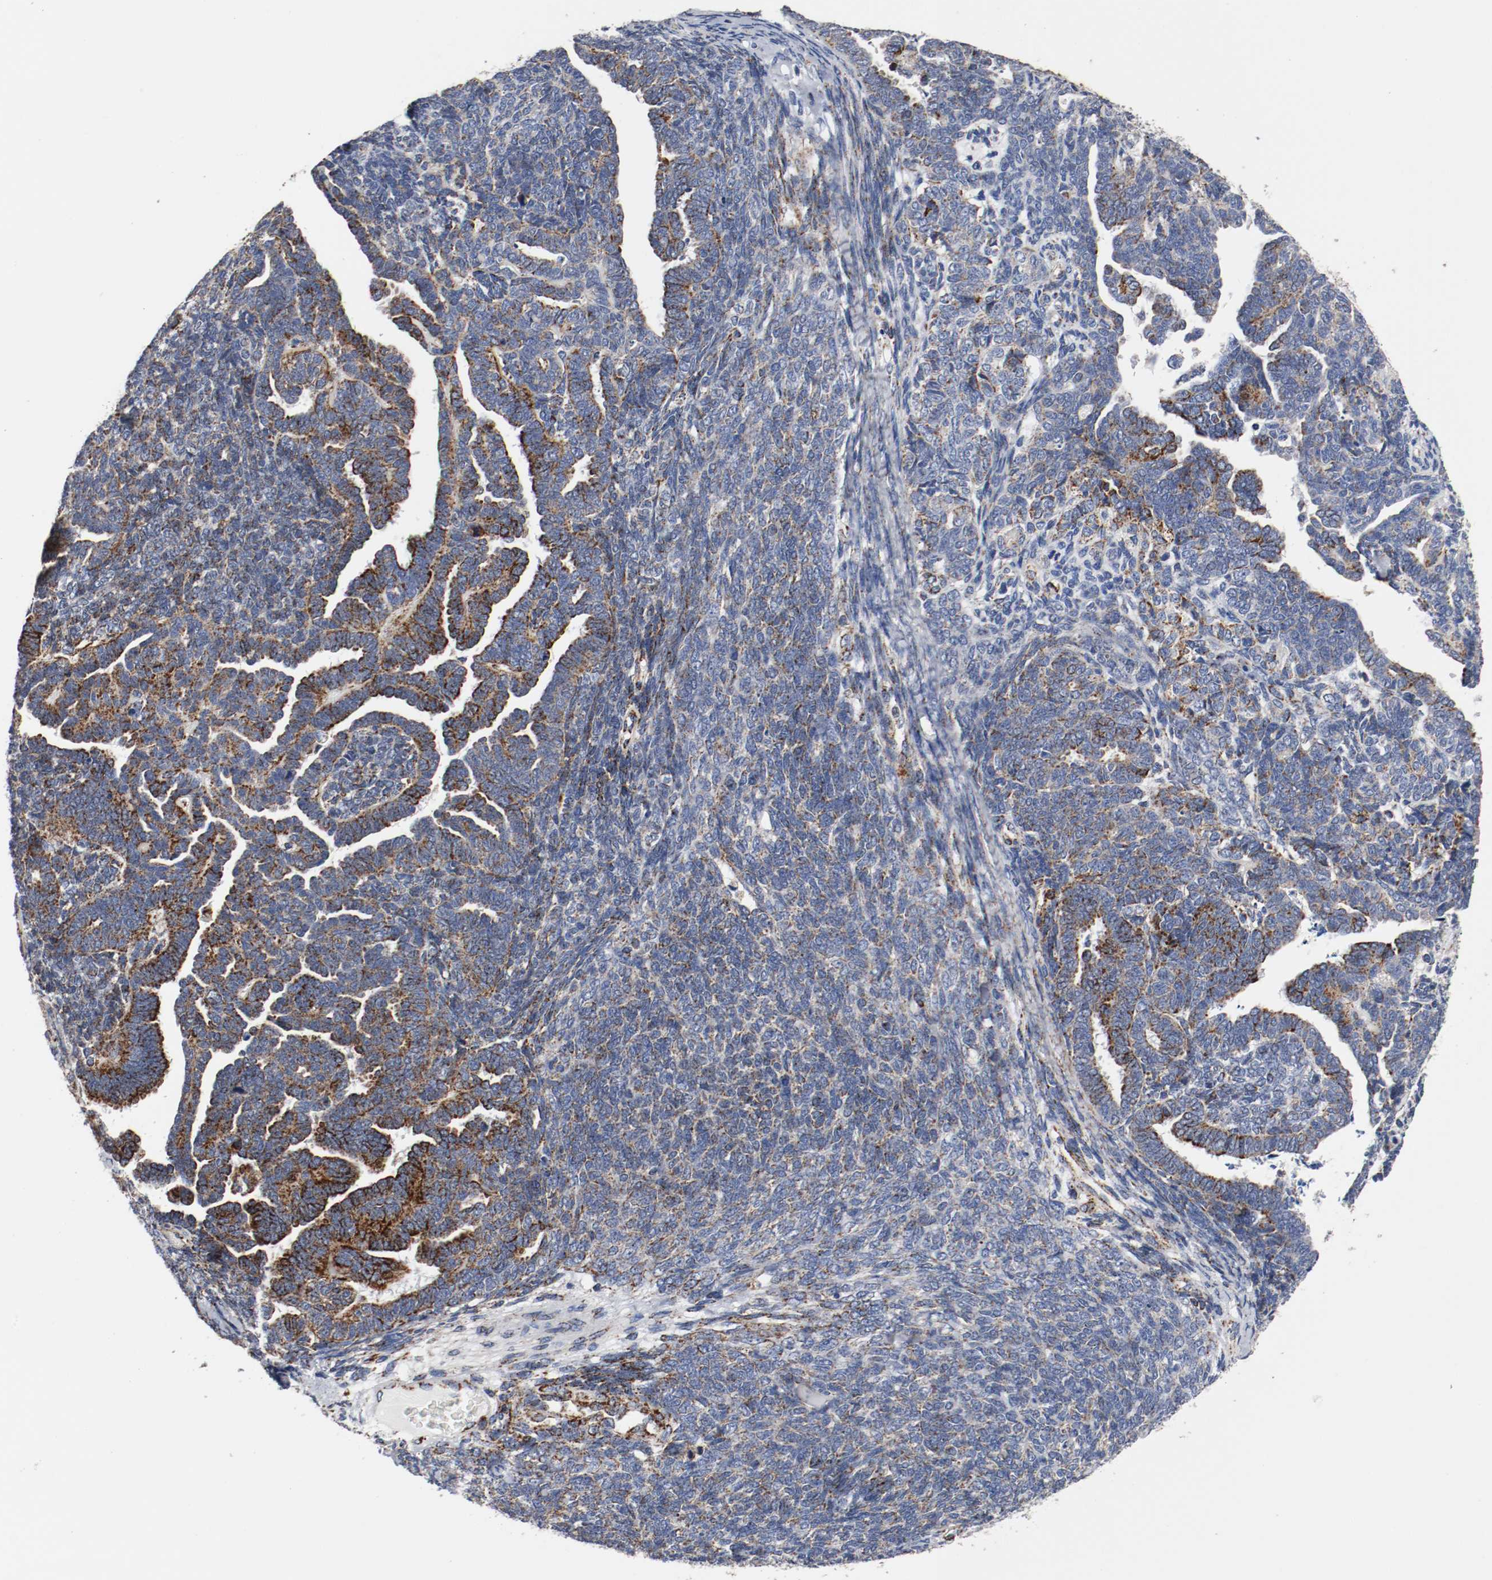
{"staining": {"intensity": "strong", "quantity": ">75%", "location": "cytoplasmic/membranous"}, "tissue": "endometrial cancer", "cell_type": "Tumor cells", "image_type": "cancer", "snomed": [{"axis": "morphology", "description": "Neoplasm, malignant, NOS"}, {"axis": "topography", "description": "Endometrium"}], "caption": "Approximately >75% of tumor cells in human endometrial cancer exhibit strong cytoplasmic/membranous protein expression as visualized by brown immunohistochemical staining.", "gene": "TUBD1", "patient": {"sex": "female", "age": 74}}